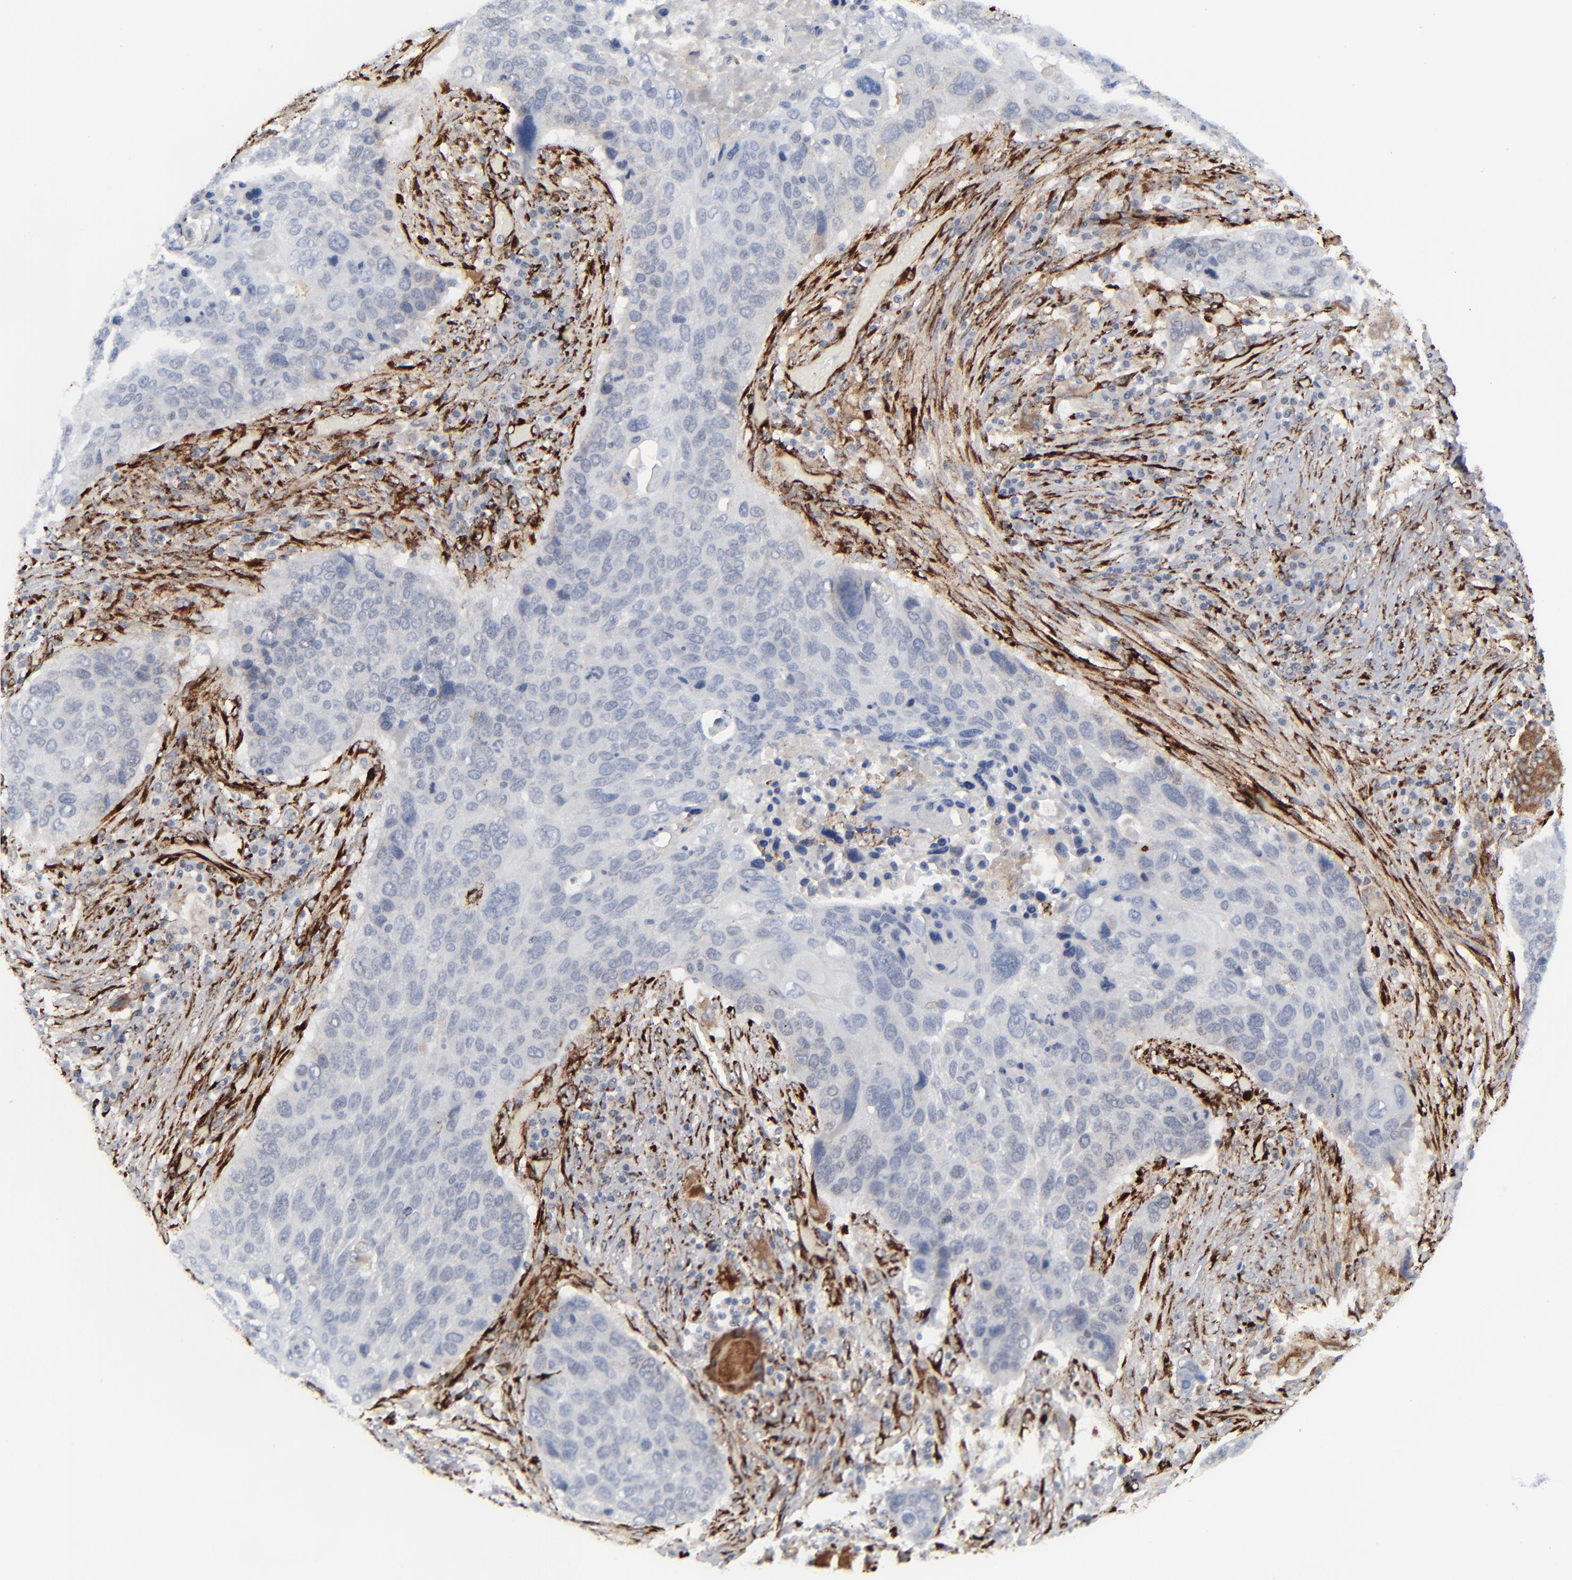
{"staining": {"intensity": "negative", "quantity": "none", "location": "none"}, "tissue": "lung cancer", "cell_type": "Tumor cells", "image_type": "cancer", "snomed": [{"axis": "morphology", "description": "Squamous cell carcinoma, NOS"}, {"axis": "topography", "description": "Lung"}], "caption": "There is no significant positivity in tumor cells of lung cancer (squamous cell carcinoma).", "gene": "SPARC", "patient": {"sex": "male", "age": 68}}